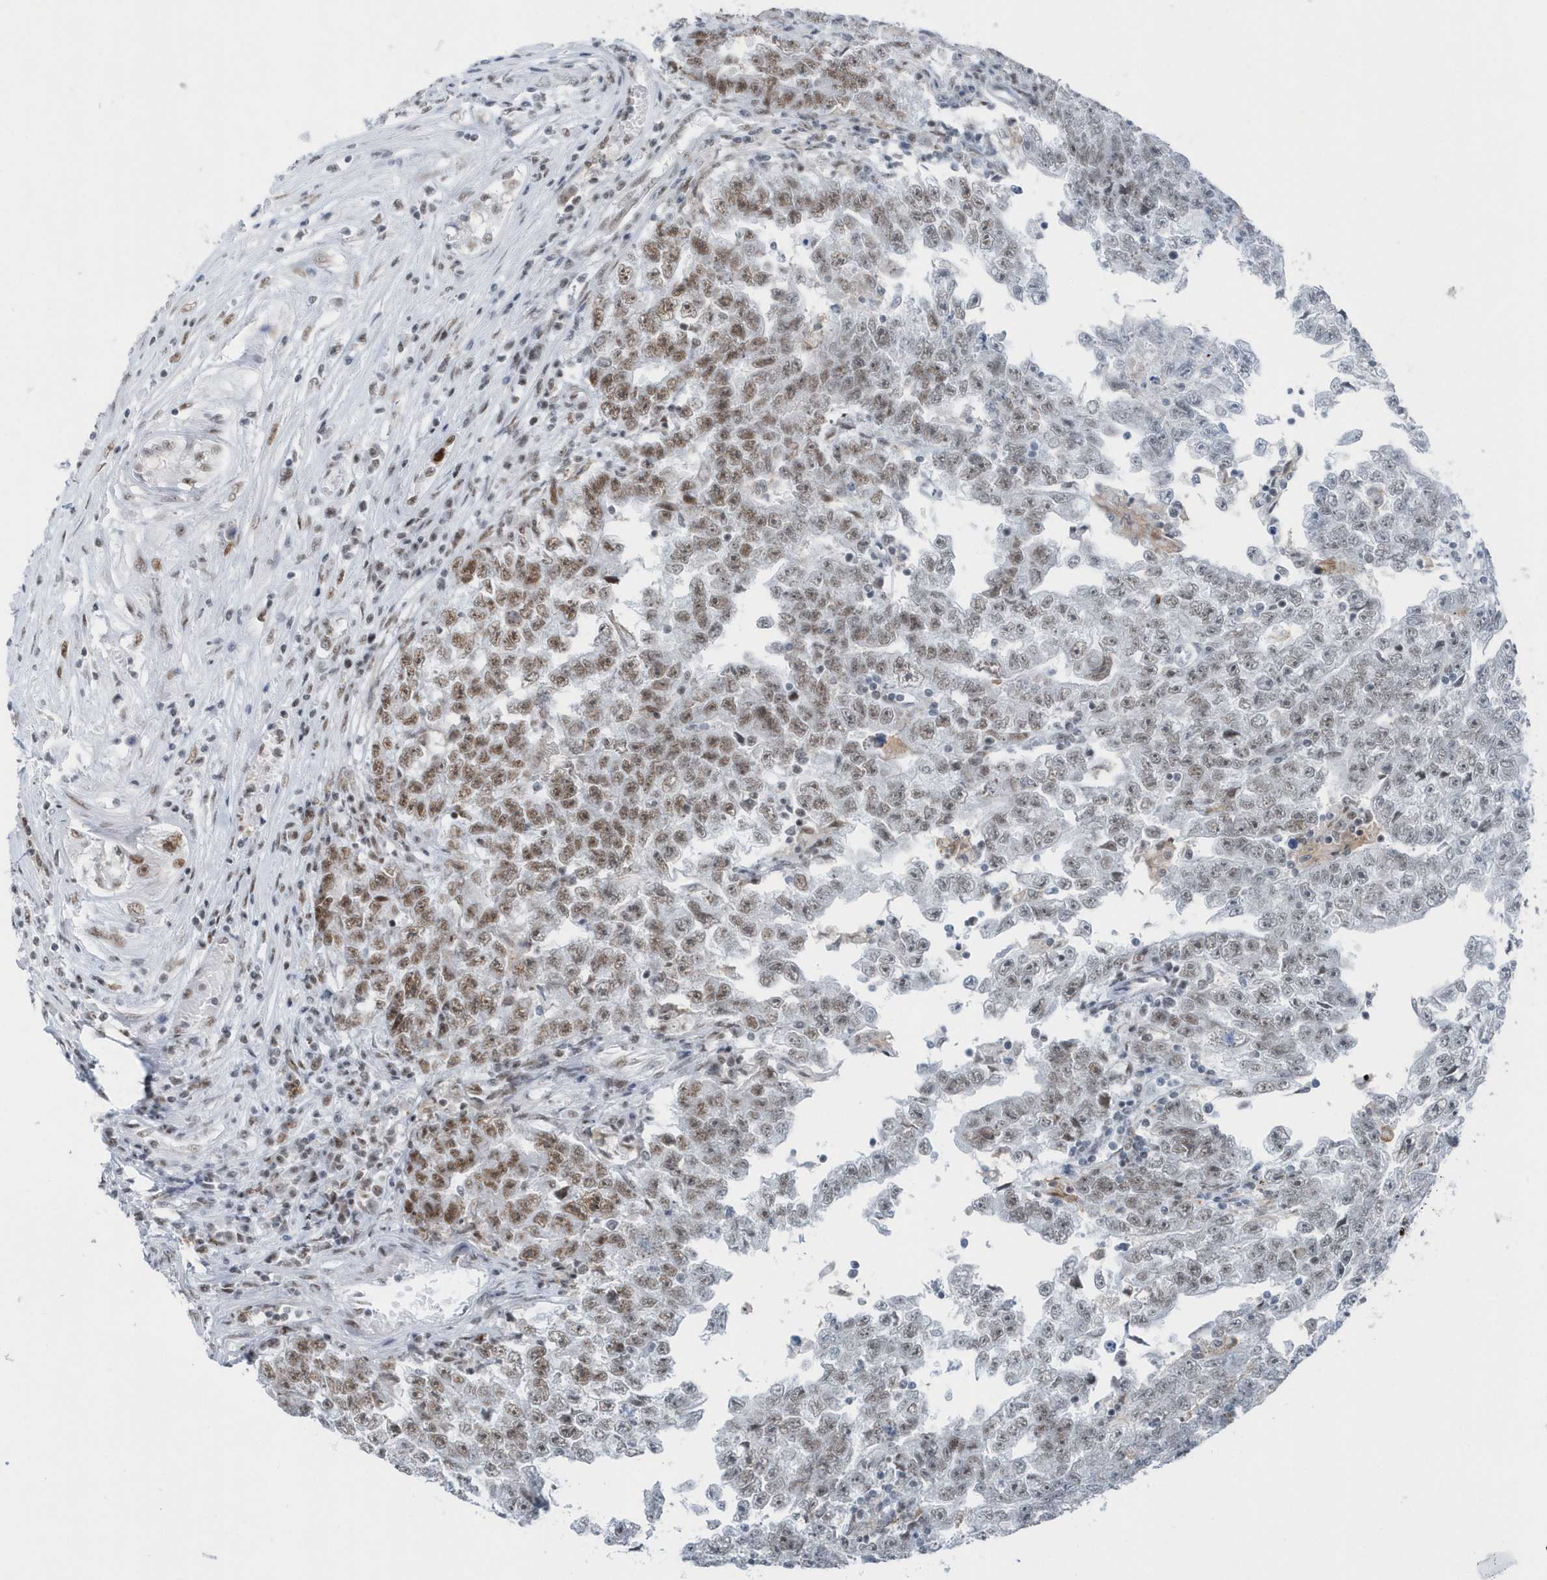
{"staining": {"intensity": "moderate", "quantity": "25%-75%", "location": "nuclear"}, "tissue": "testis cancer", "cell_type": "Tumor cells", "image_type": "cancer", "snomed": [{"axis": "morphology", "description": "Carcinoma, Embryonal, NOS"}, {"axis": "topography", "description": "Testis"}], "caption": "Testis embryonal carcinoma was stained to show a protein in brown. There is medium levels of moderate nuclear expression in about 25%-75% of tumor cells. (IHC, brightfield microscopy, high magnification).", "gene": "FIP1L1", "patient": {"sex": "male", "age": 25}}